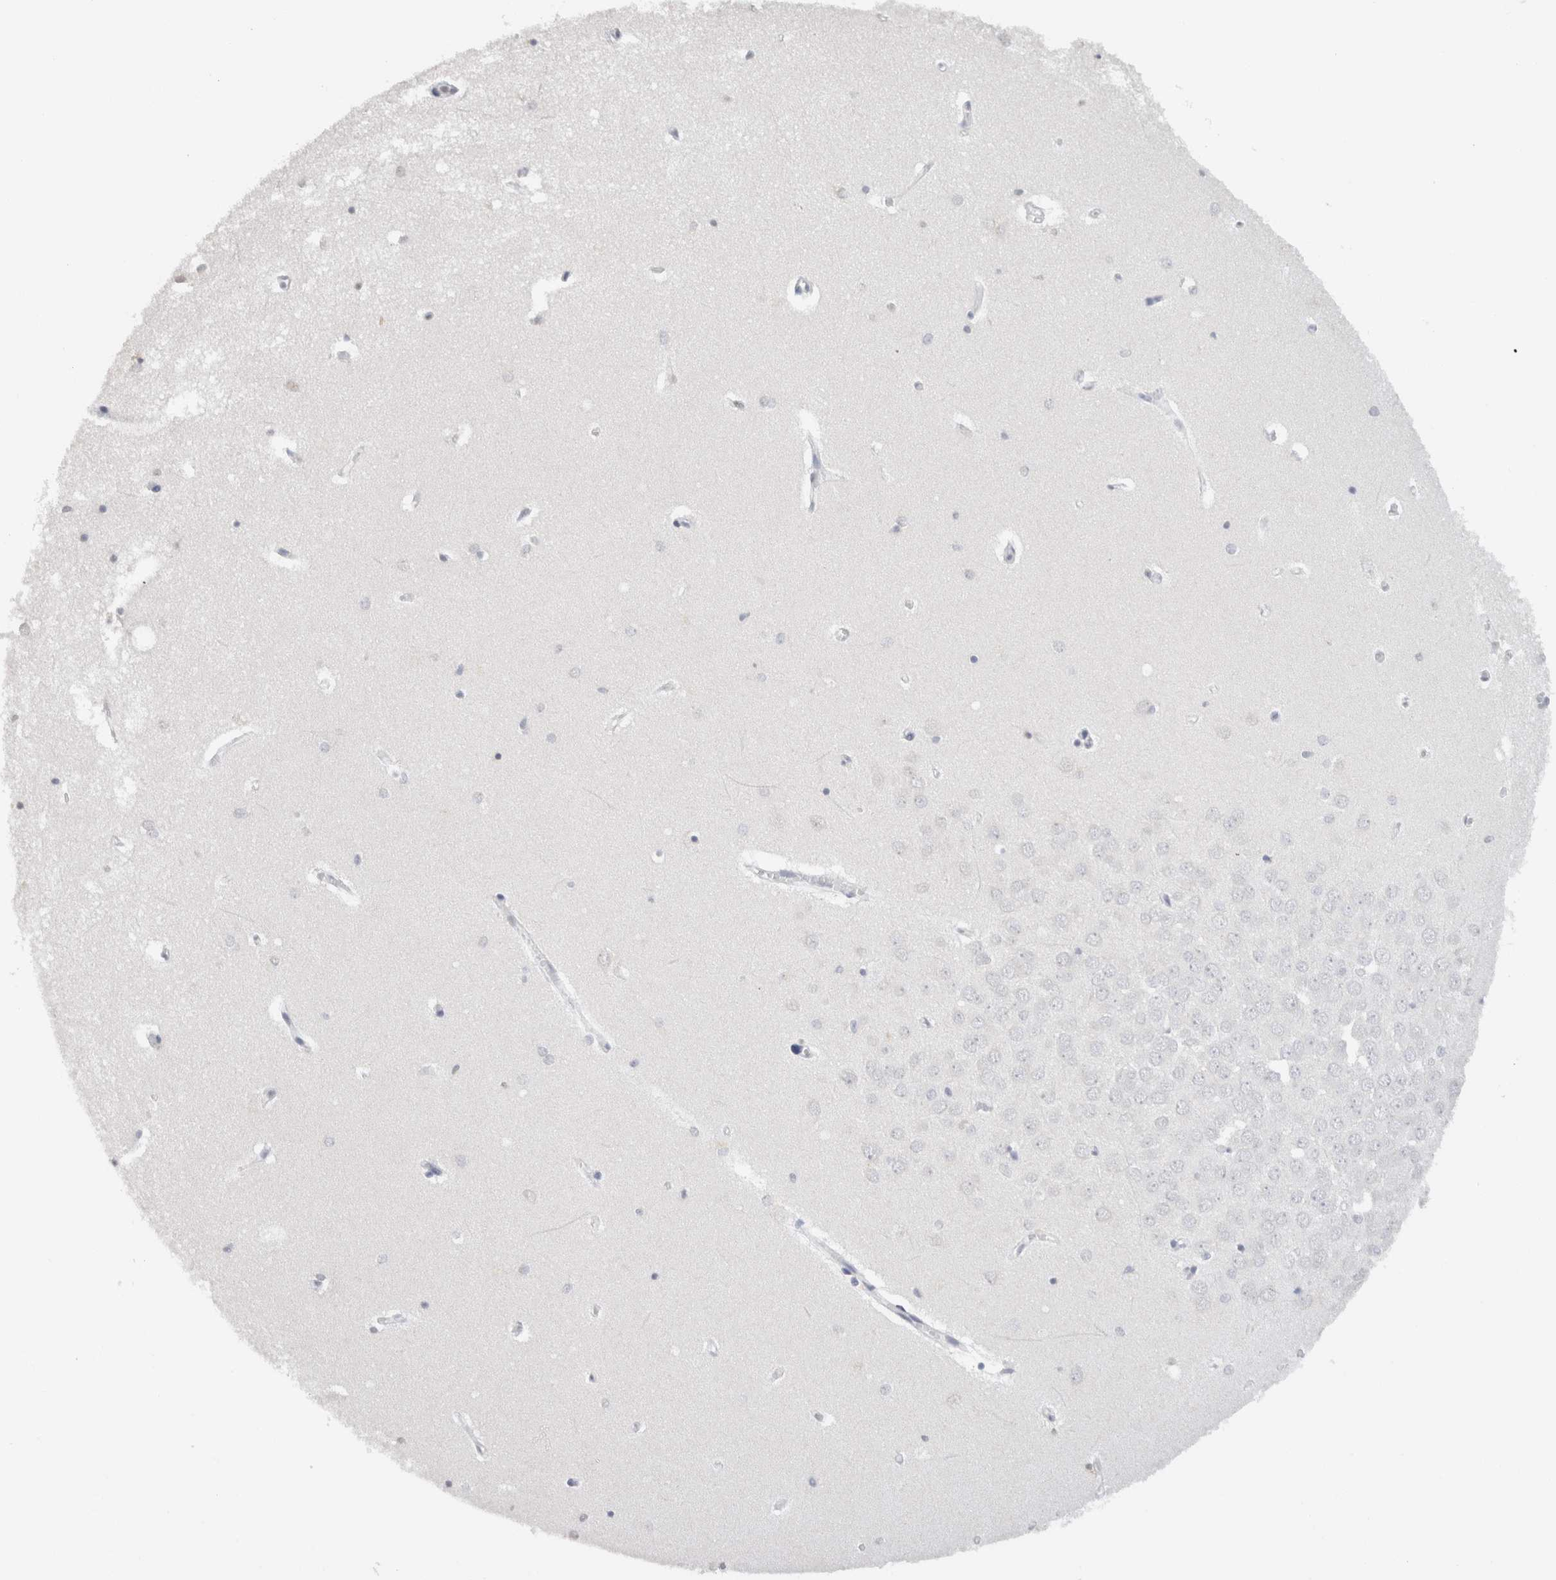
{"staining": {"intensity": "negative", "quantity": "none", "location": "none"}, "tissue": "hippocampus", "cell_type": "Glial cells", "image_type": "normal", "snomed": [{"axis": "morphology", "description": "Normal tissue, NOS"}, {"axis": "topography", "description": "Hippocampus"}], "caption": "Immunohistochemistry image of unremarkable hippocampus: hippocampus stained with DAB exhibits no significant protein positivity in glial cells. The staining is performed using DAB (3,3'-diaminobenzidine) brown chromogen with nuclei counter-stained in using hematoxylin.", "gene": "LAMP3", "patient": {"sex": "male", "age": 70}}